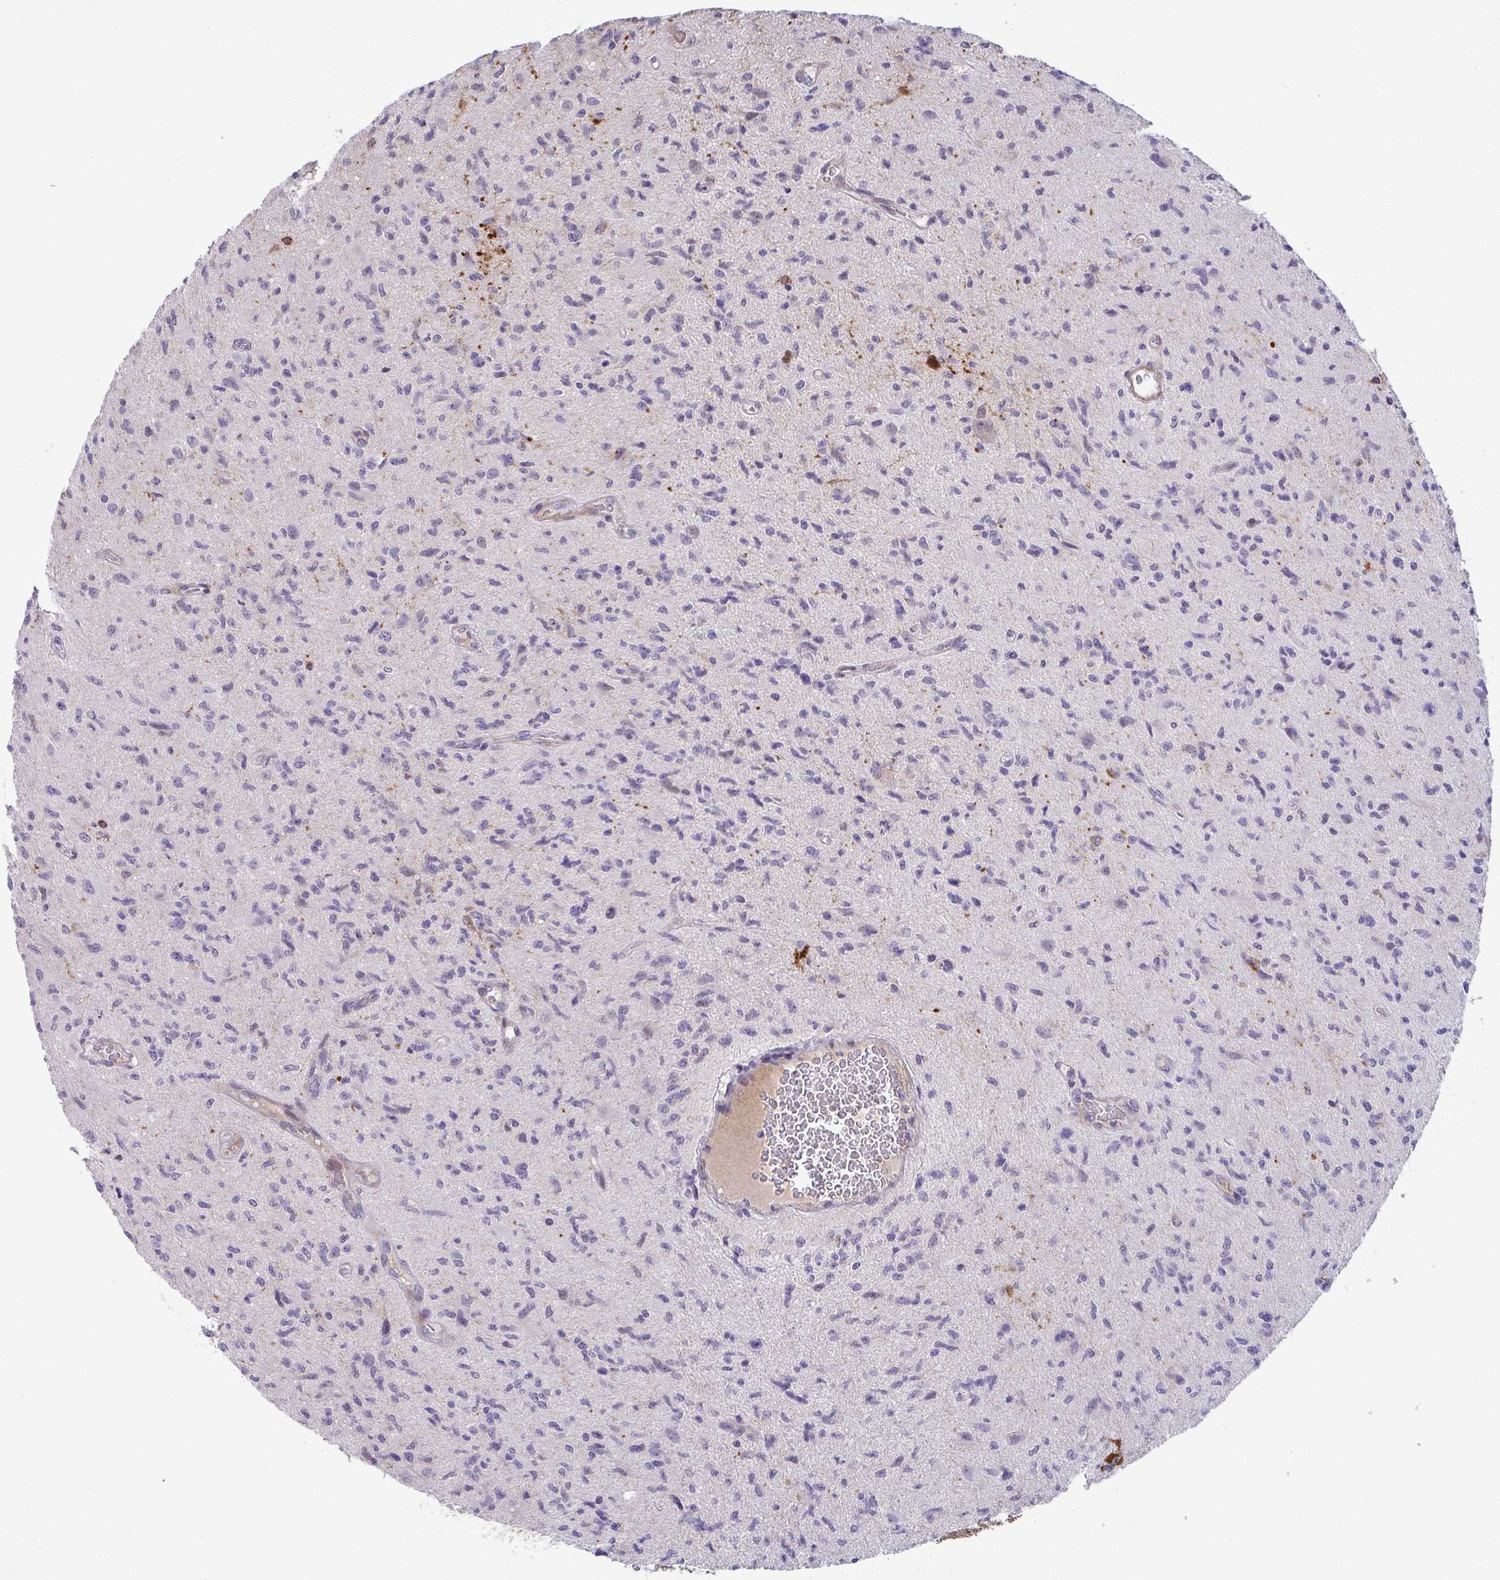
{"staining": {"intensity": "strong", "quantity": "<25%", "location": "cytoplasmic/membranous"}, "tissue": "glioma", "cell_type": "Tumor cells", "image_type": "cancer", "snomed": [{"axis": "morphology", "description": "Glioma, malignant, High grade"}, {"axis": "topography", "description": "Brain"}], "caption": "Protein analysis of glioma tissue reveals strong cytoplasmic/membranous staining in about <25% of tumor cells.", "gene": "AK5", "patient": {"sex": "male", "age": 67}}